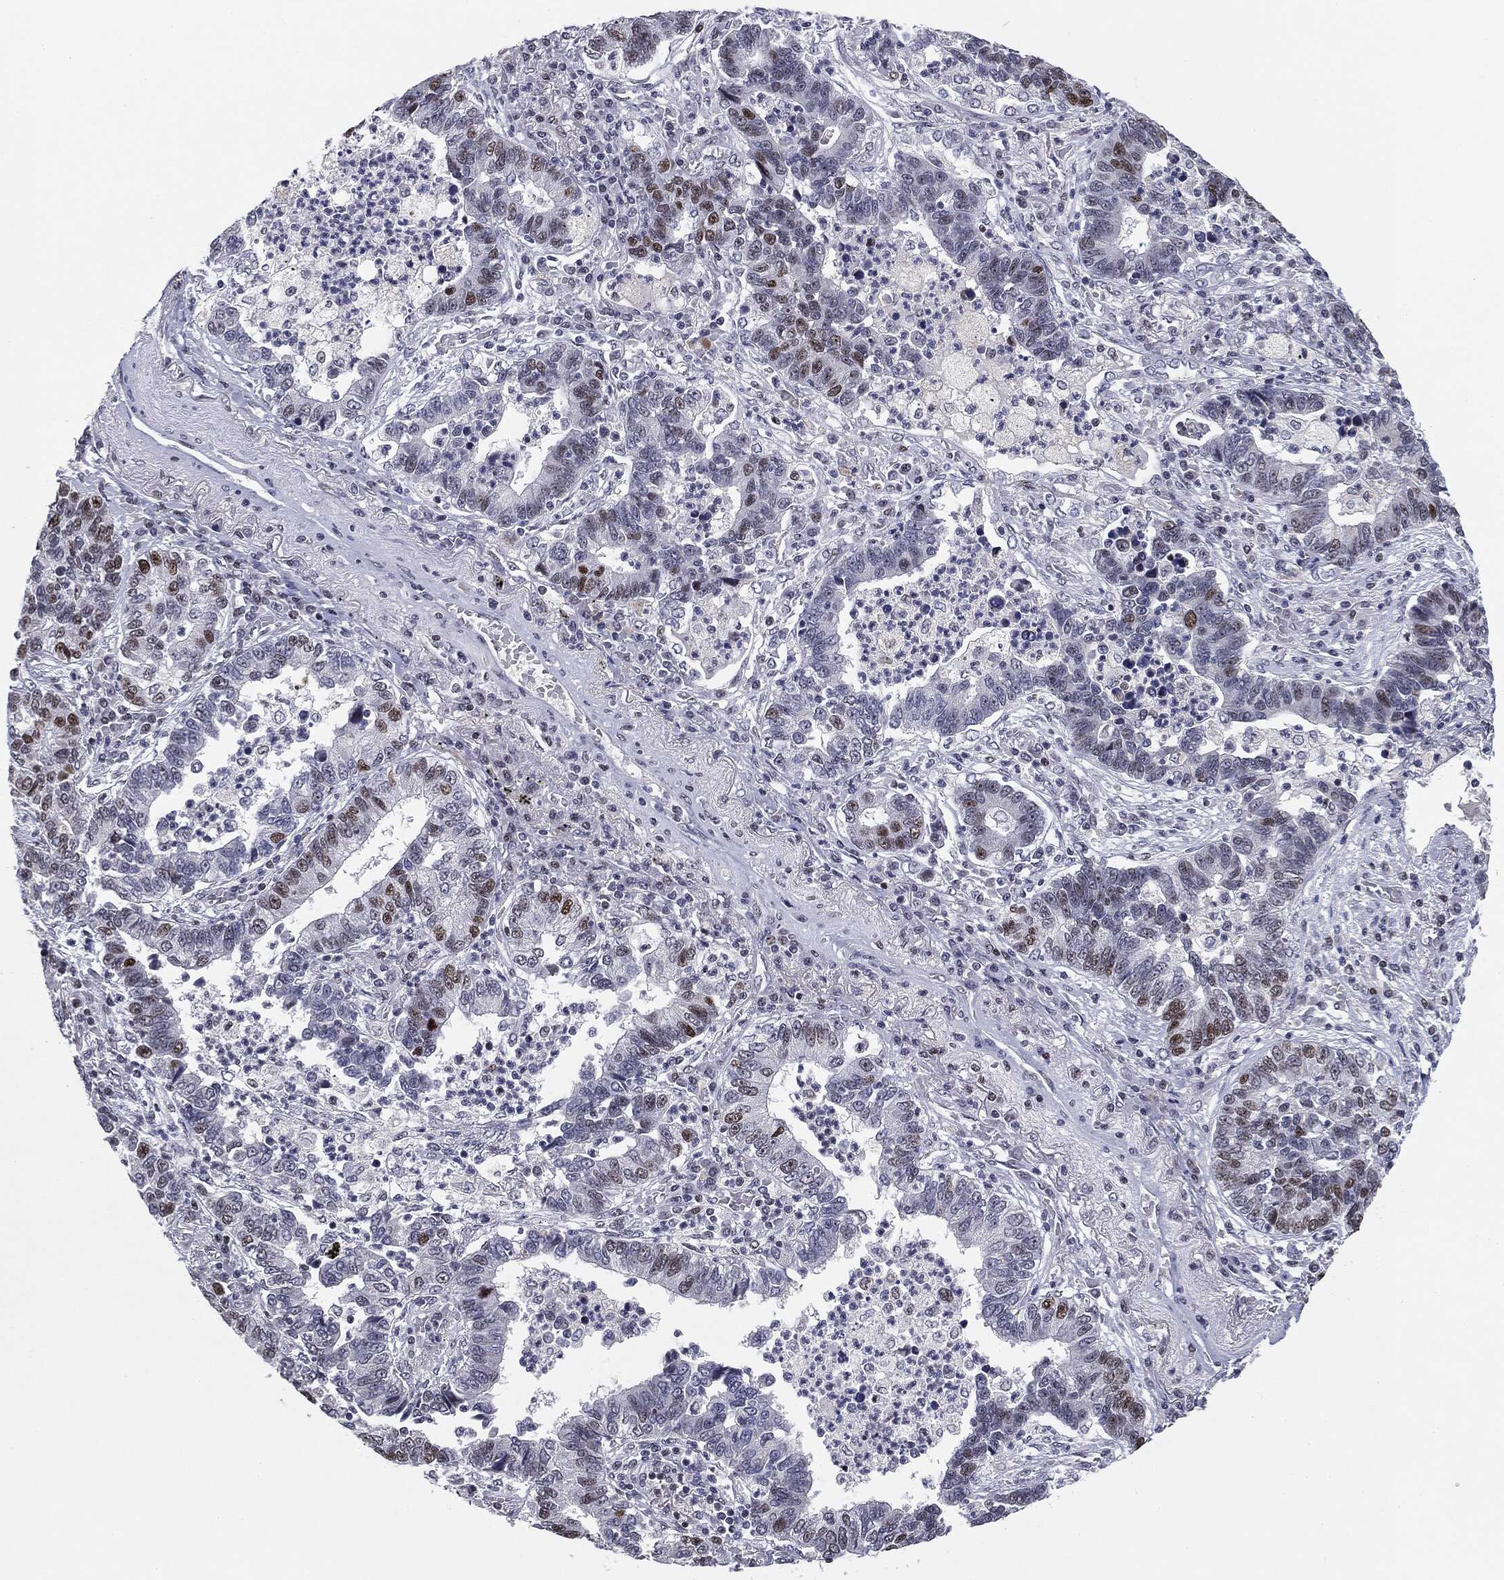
{"staining": {"intensity": "moderate", "quantity": "<25%", "location": "nuclear"}, "tissue": "lung cancer", "cell_type": "Tumor cells", "image_type": "cancer", "snomed": [{"axis": "morphology", "description": "Adenocarcinoma, NOS"}, {"axis": "topography", "description": "Lung"}], "caption": "Moderate nuclear expression is seen in approximately <25% of tumor cells in adenocarcinoma (lung).", "gene": "MDC1", "patient": {"sex": "female", "age": 57}}